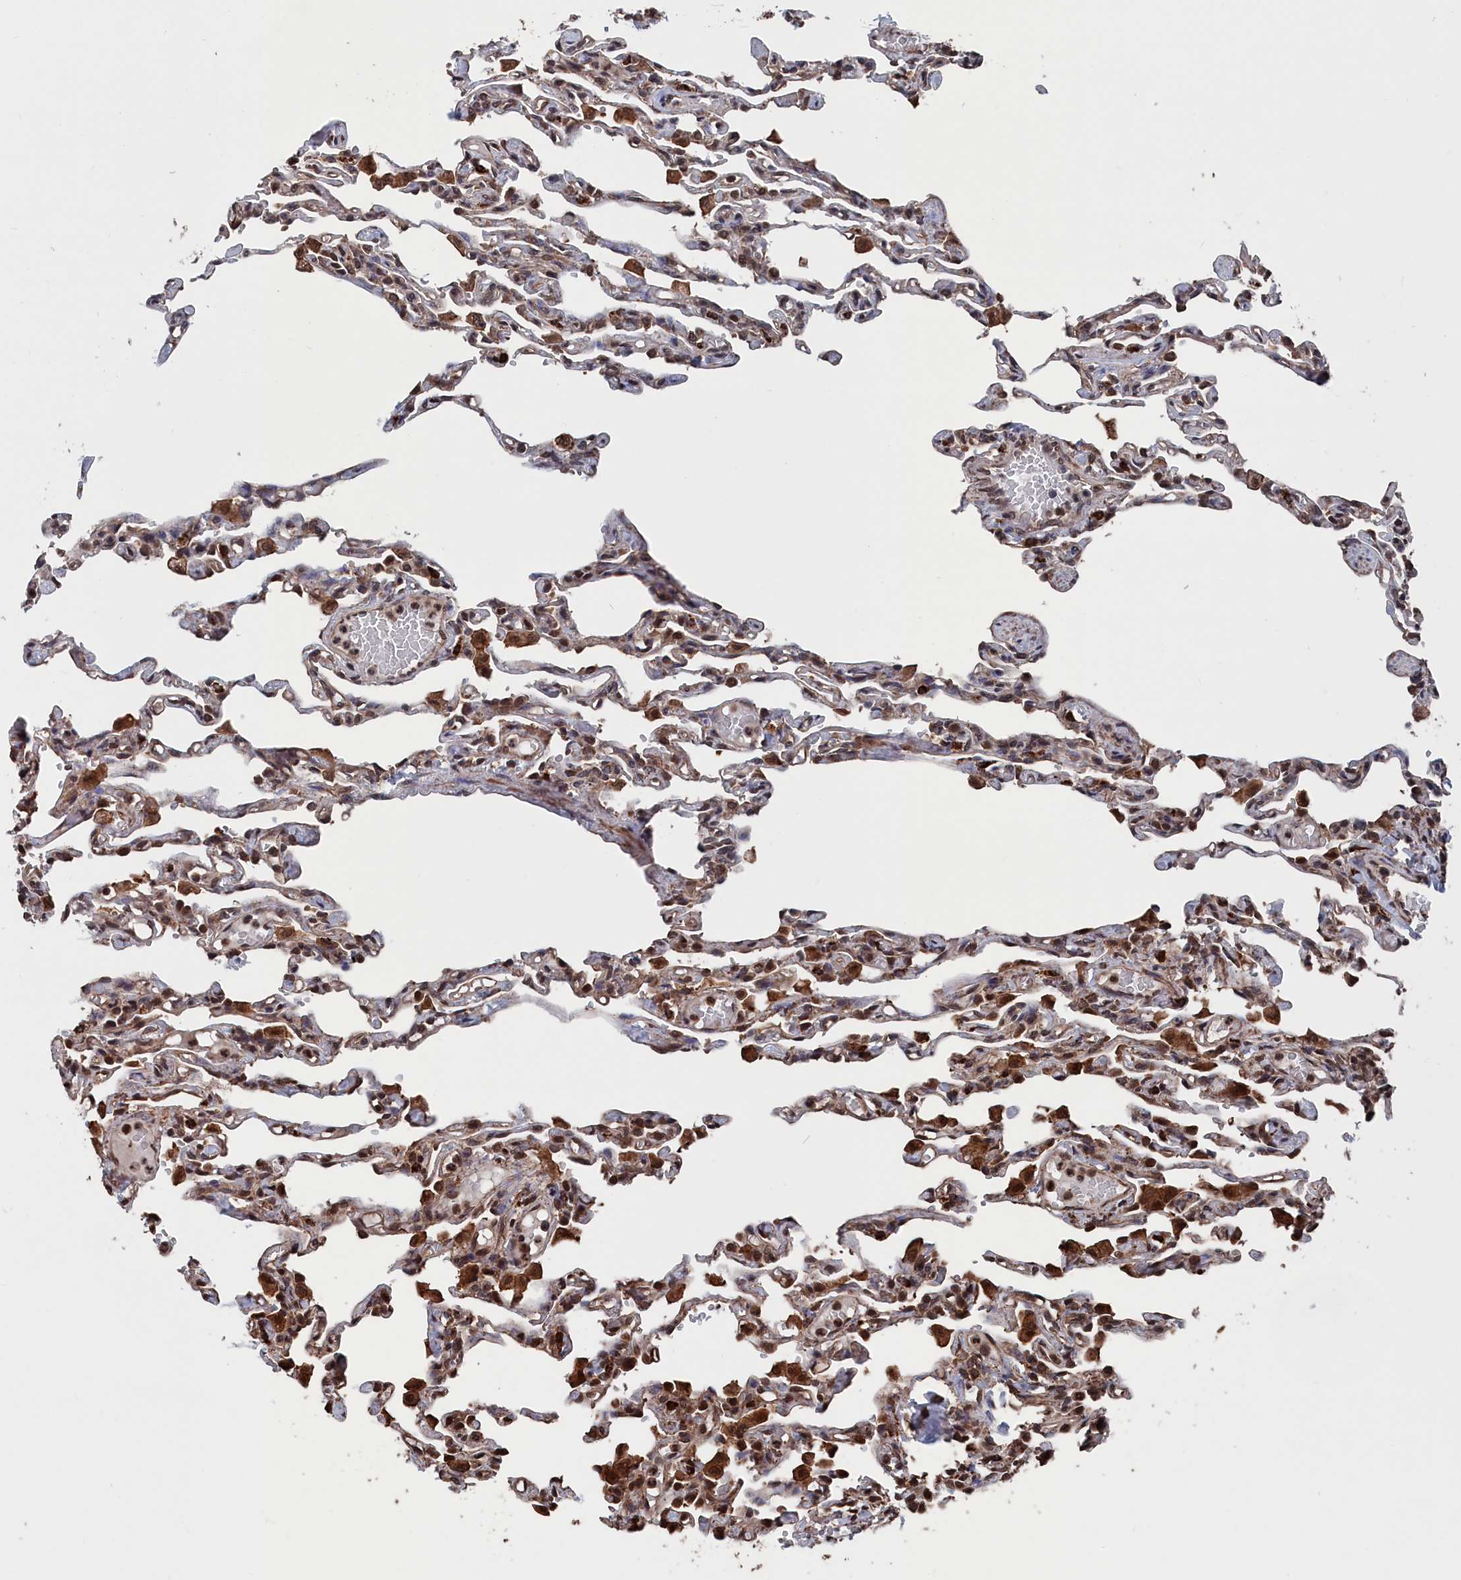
{"staining": {"intensity": "moderate", "quantity": "<25%", "location": "cytoplasmic/membranous,nuclear"}, "tissue": "lung", "cell_type": "Alveolar cells", "image_type": "normal", "snomed": [{"axis": "morphology", "description": "Normal tissue, NOS"}, {"axis": "topography", "description": "Lung"}], "caption": "Lung stained with DAB (3,3'-diaminobenzidine) IHC shows low levels of moderate cytoplasmic/membranous,nuclear expression in approximately <25% of alveolar cells.", "gene": "PDE12", "patient": {"sex": "male", "age": 21}}